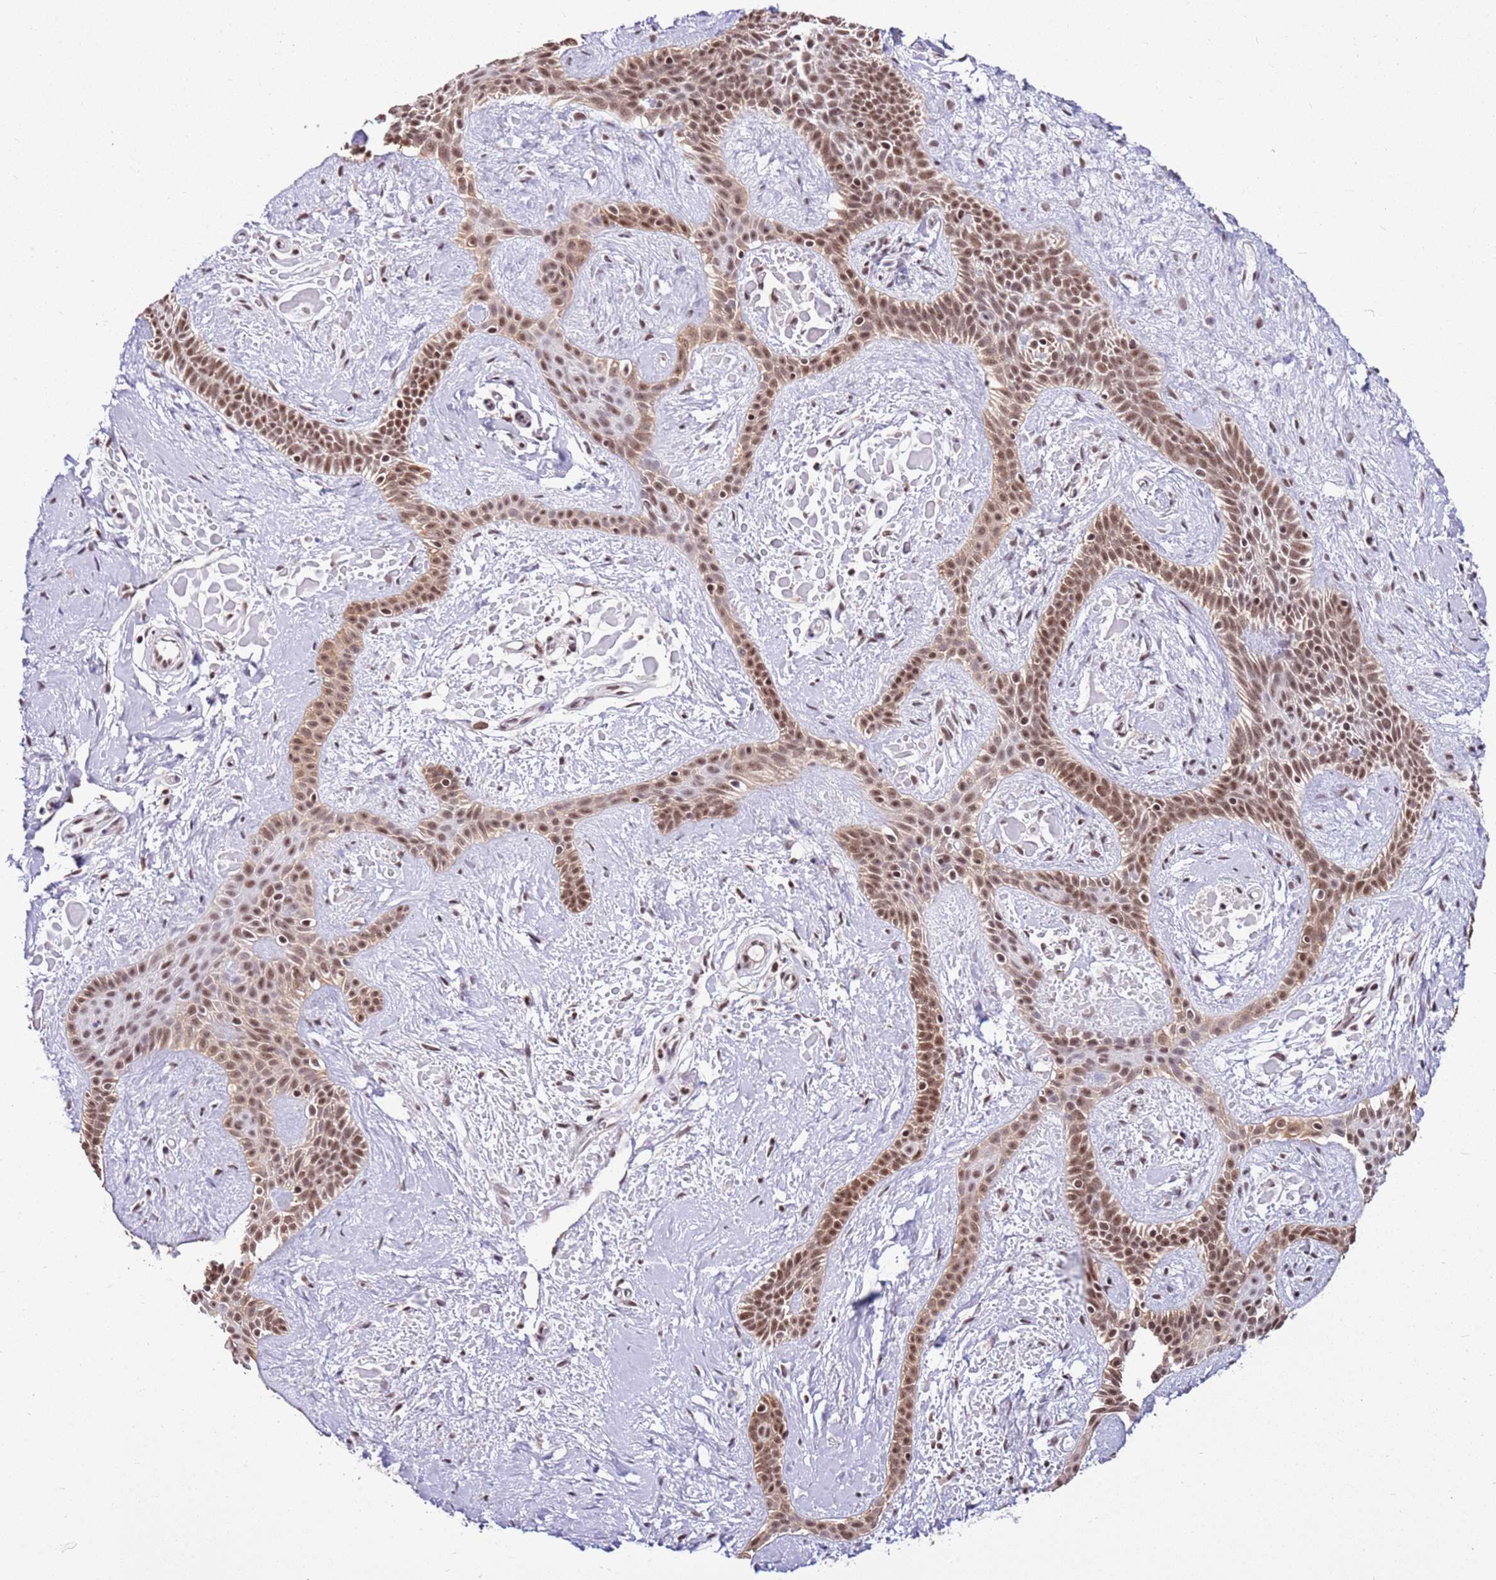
{"staining": {"intensity": "moderate", "quantity": ">75%", "location": "nuclear"}, "tissue": "skin cancer", "cell_type": "Tumor cells", "image_type": "cancer", "snomed": [{"axis": "morphology", "description": "Basal cell carcinoma"}, {"axis": "topography", "description": "Skin"}], "caption": "Skin cancer stained for a protein (brown) reveals moderate nuclear positive staining in about >75% of tumor cells.", "gene": "AKAP8L", "patient": {"sex": "male", "age": 78}}